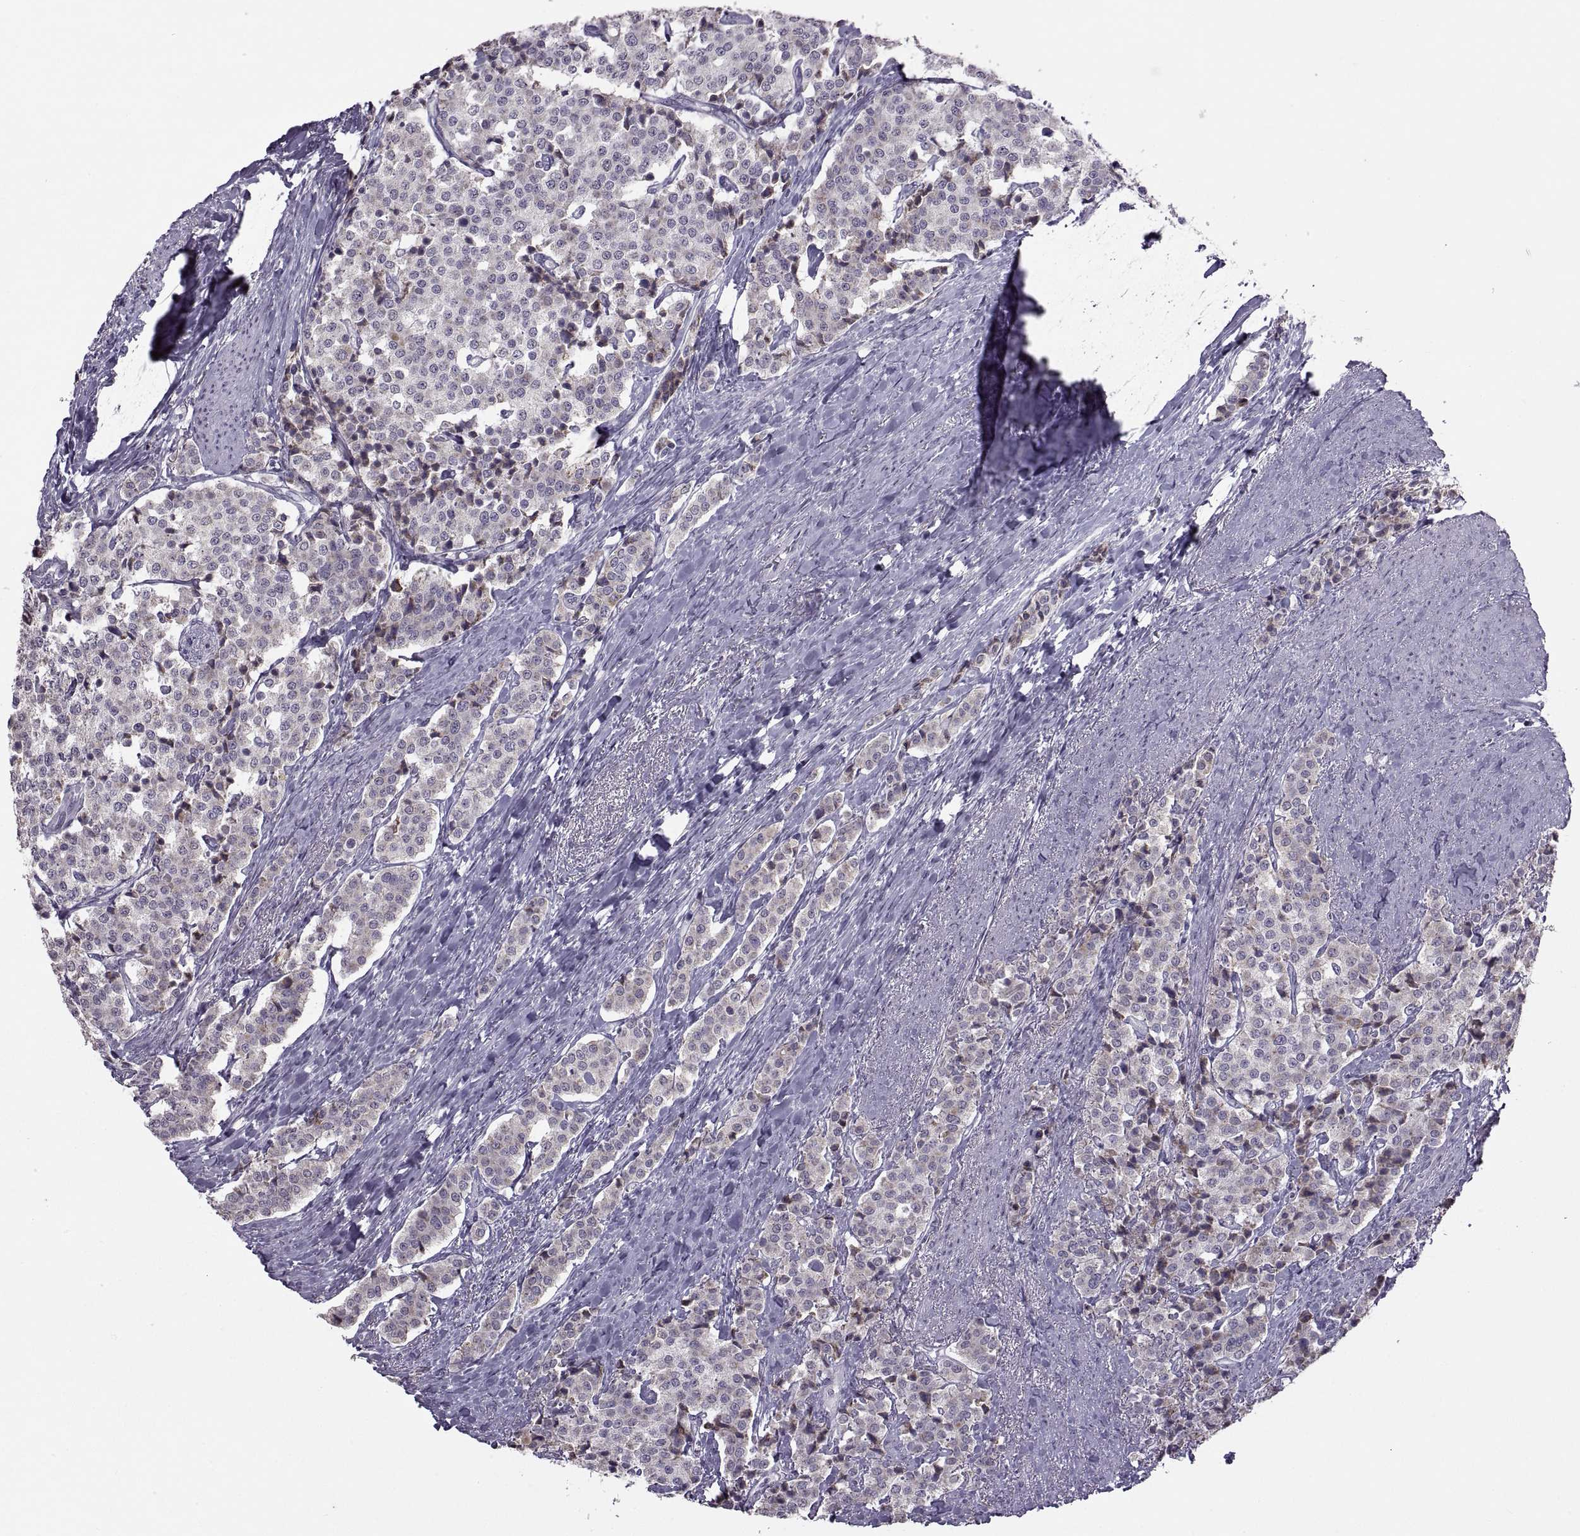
{"staining": {"intensity": "moderate", "quantity": "<25%", "location": "cytoplasmic/membranous"}, "tissue": "carcinoid", "cell_type": "Tumor cells", "image_type": "cancer", "snomed": [{"axis": "morphology", "description": "Carcinoid, malignant, NOS"}, {"axis": "topography", "description": "Small intestine"}], "caption": "Brown immunohistochemical staining in carcinoid displays moderate cytoplasmic/membranous positivity in about <25% of tumor cells.", "gene": "ASIC2", "patient": {"sex": "female", "age": 58}}